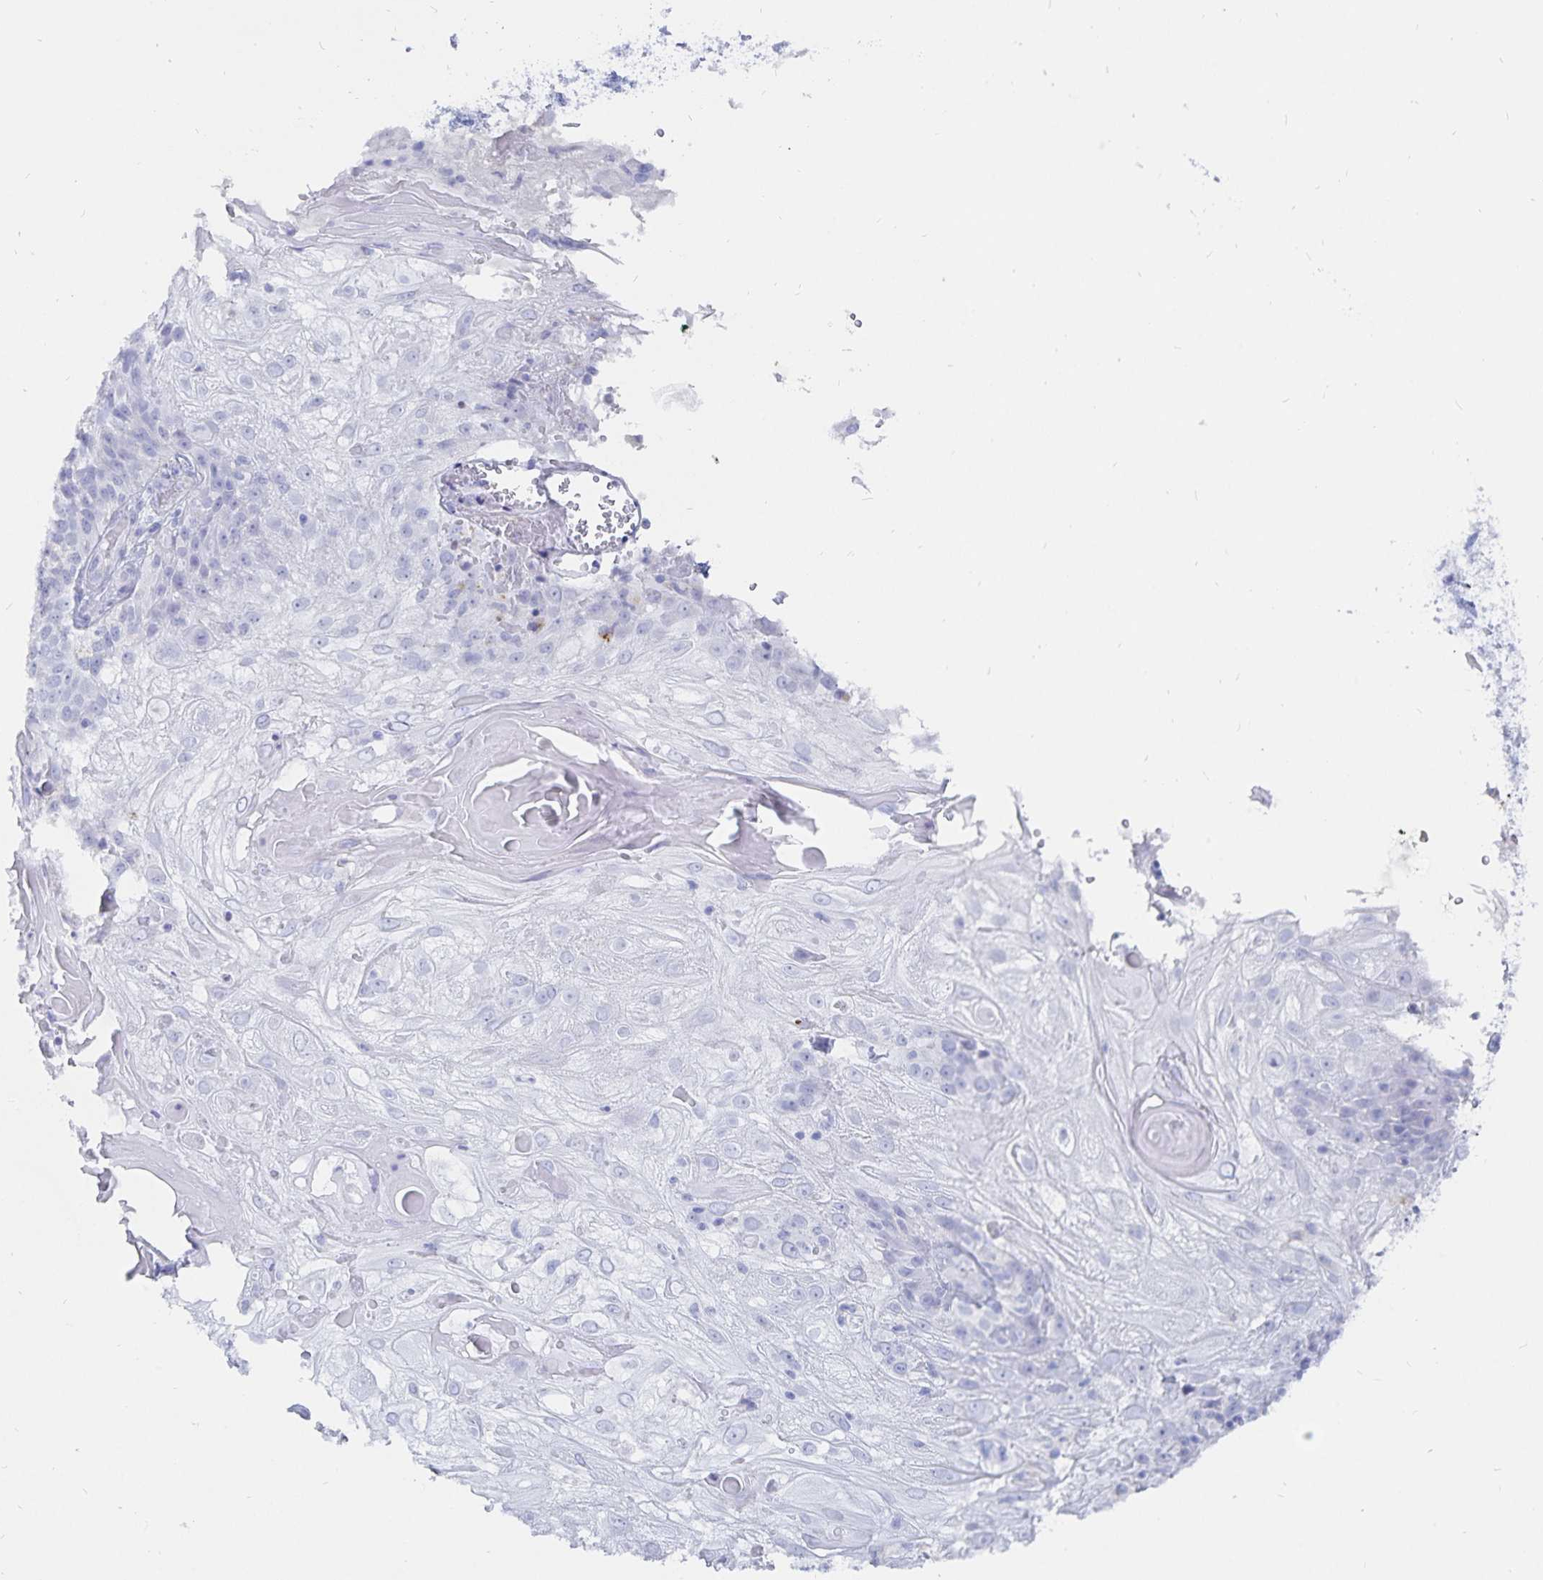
{"staining": {"intensity": "negative", "quantity": "none", "location": "none"}, "tissue": "skin cancer", "cell_type": "Tumor cells", "image_type": "cancer", "snomed": [{"axis": "morphology", "description": "Normal tissue, NOS"}, {"axis": "morphology", "description": "Squamous cell carcinoma, NOS"}, {"axis": "topography", "description": "Skin"}], "caption": "This is an IHC photomicrograph of human skin squamous cell carcinoma. There is no staining in tumor cells.", "gene": "INSL5", "patient": {"sex": "female", "age": 83}}